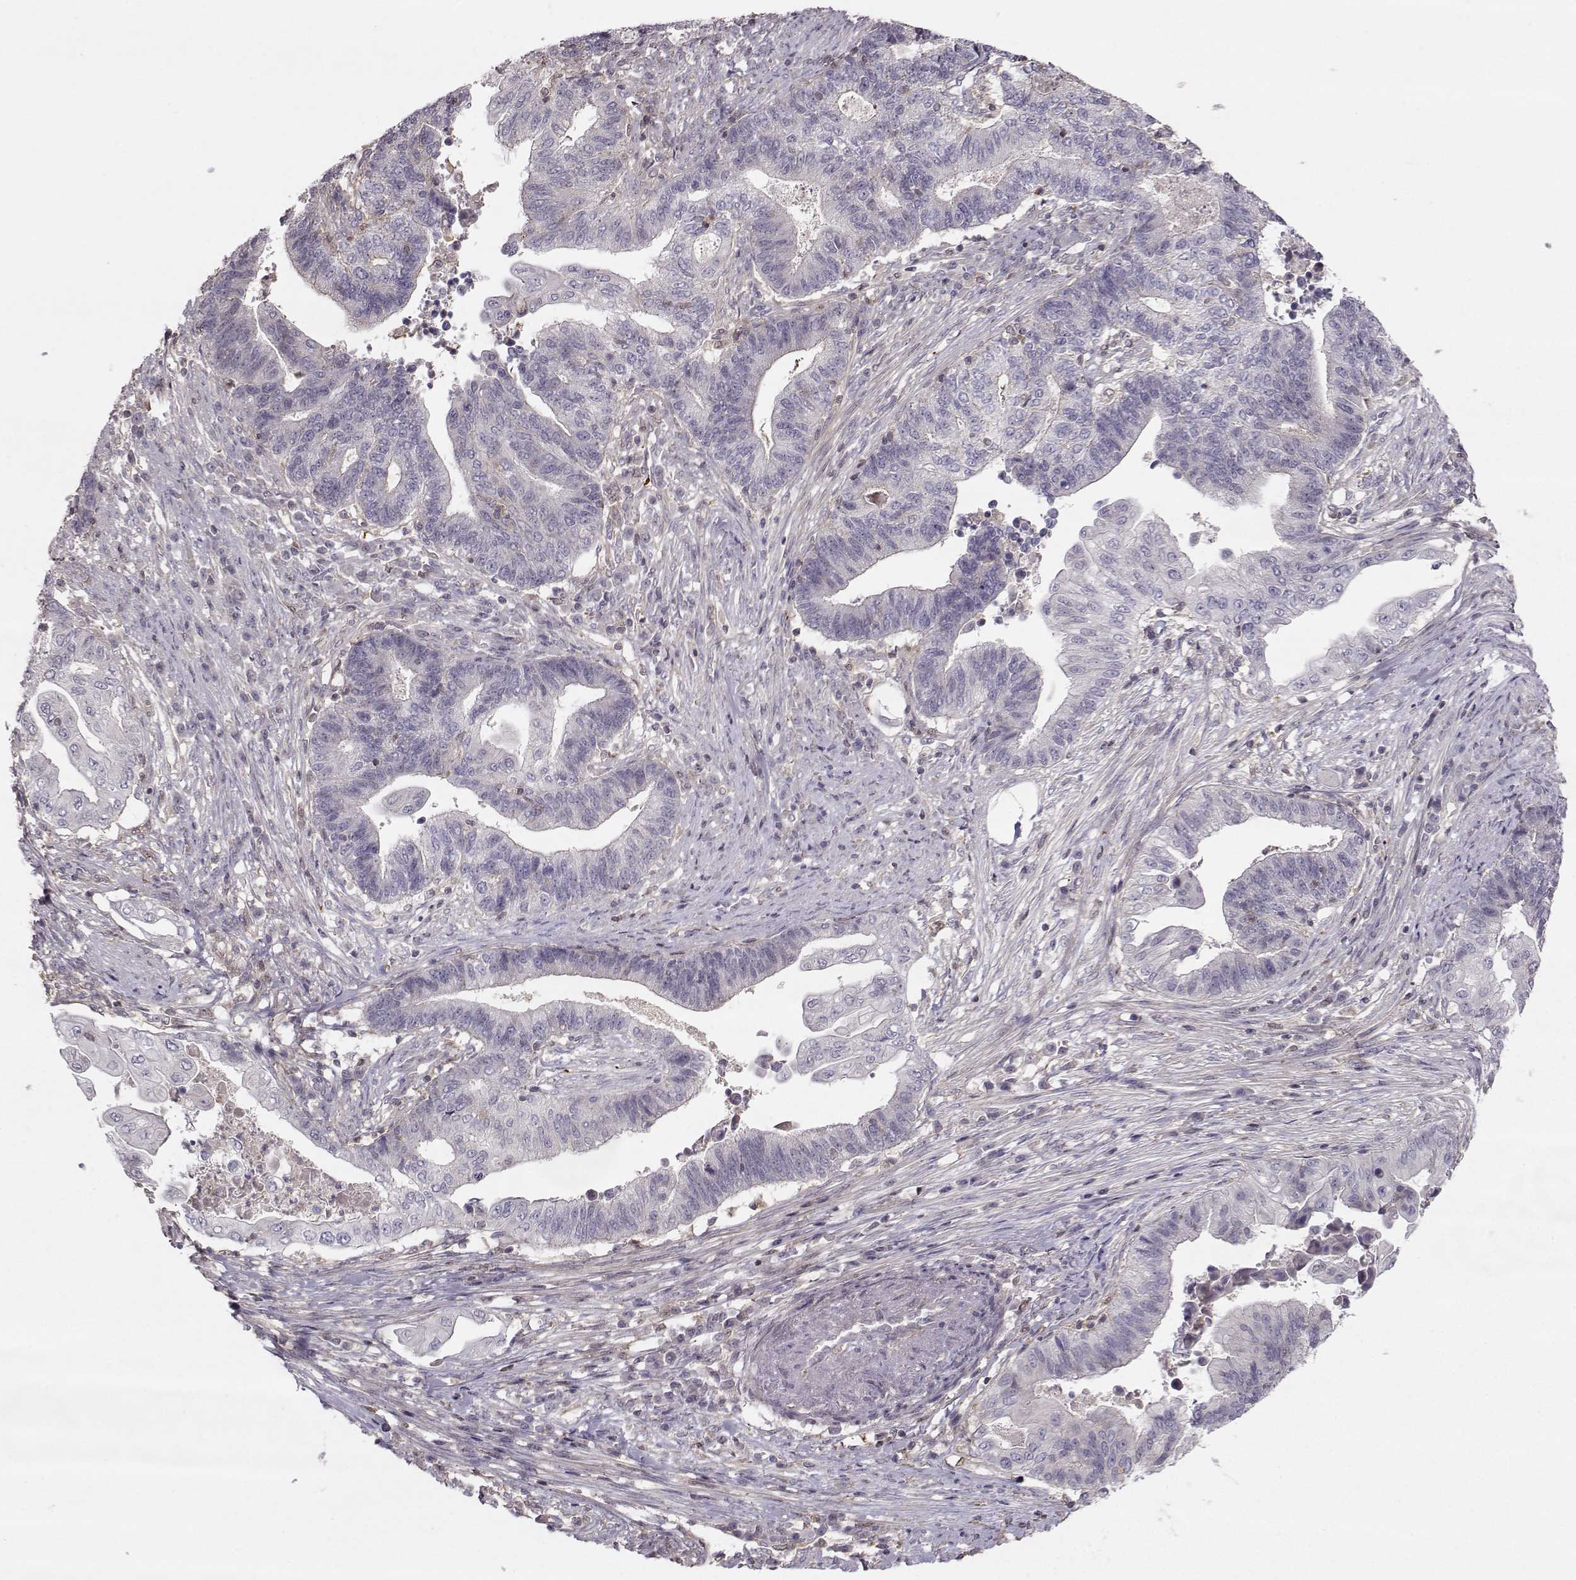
{"staining": {"intensity": "negative", "quantity": "none", "location": "none"}, "tissue": "endometrial cancer", "cell_type": "Tumor cells", "image_type": "cancer", "snomed": [{"axis": "morphology", "description": "Adenocarcinoma, NOS"}, {"axis": "topography", "description": "Uterus"}, {"axis": "topography", "description": "Endometrium"}], "caption": "This photomicrograph is of endometrial cancer stained with IHC to label a protein in brown with the nuclei are counter-stained blue. There is no staining in tumor cells.", "gene": "ASB16", "patient": {"sex": "female", "age": 54}}